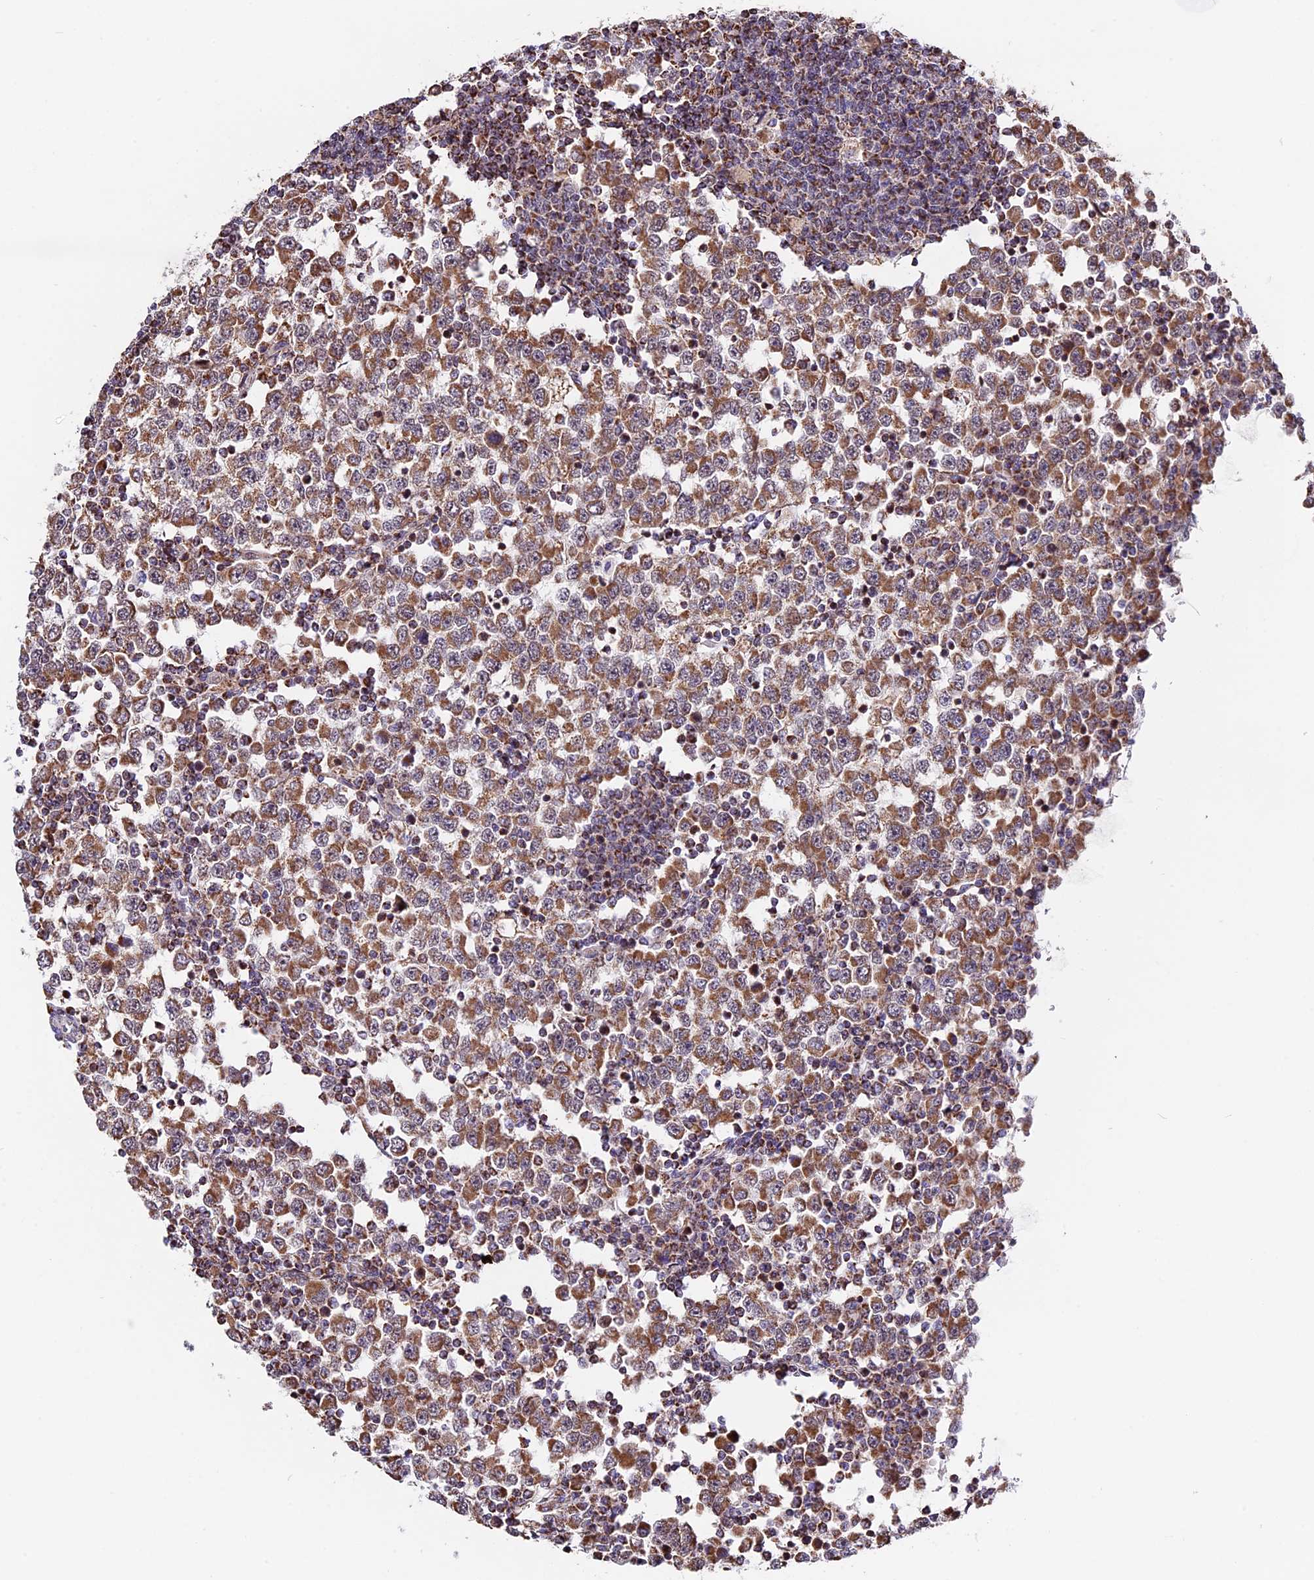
{"staining": {"intensity": "moderate", "quantity": ">75%", "location": "cytoplasmic/membranous"}, "tissue": "testis cancer", "cell_type": "Tumor cells", "image_type": "cancer", "snomed": [{"axis": "morphology", "description": "Seminoma, NOS"}, {"axis": "topography", "description": "Testis"}], "caption": "Immunohistochemical staining of testis cancer reveals medium levels of moderate cytoplasmic/membranous protein expression in approximately >75% of tumor cells.", "gene": "FAM174C", "patient": {"sex": "male", "age": 65}}